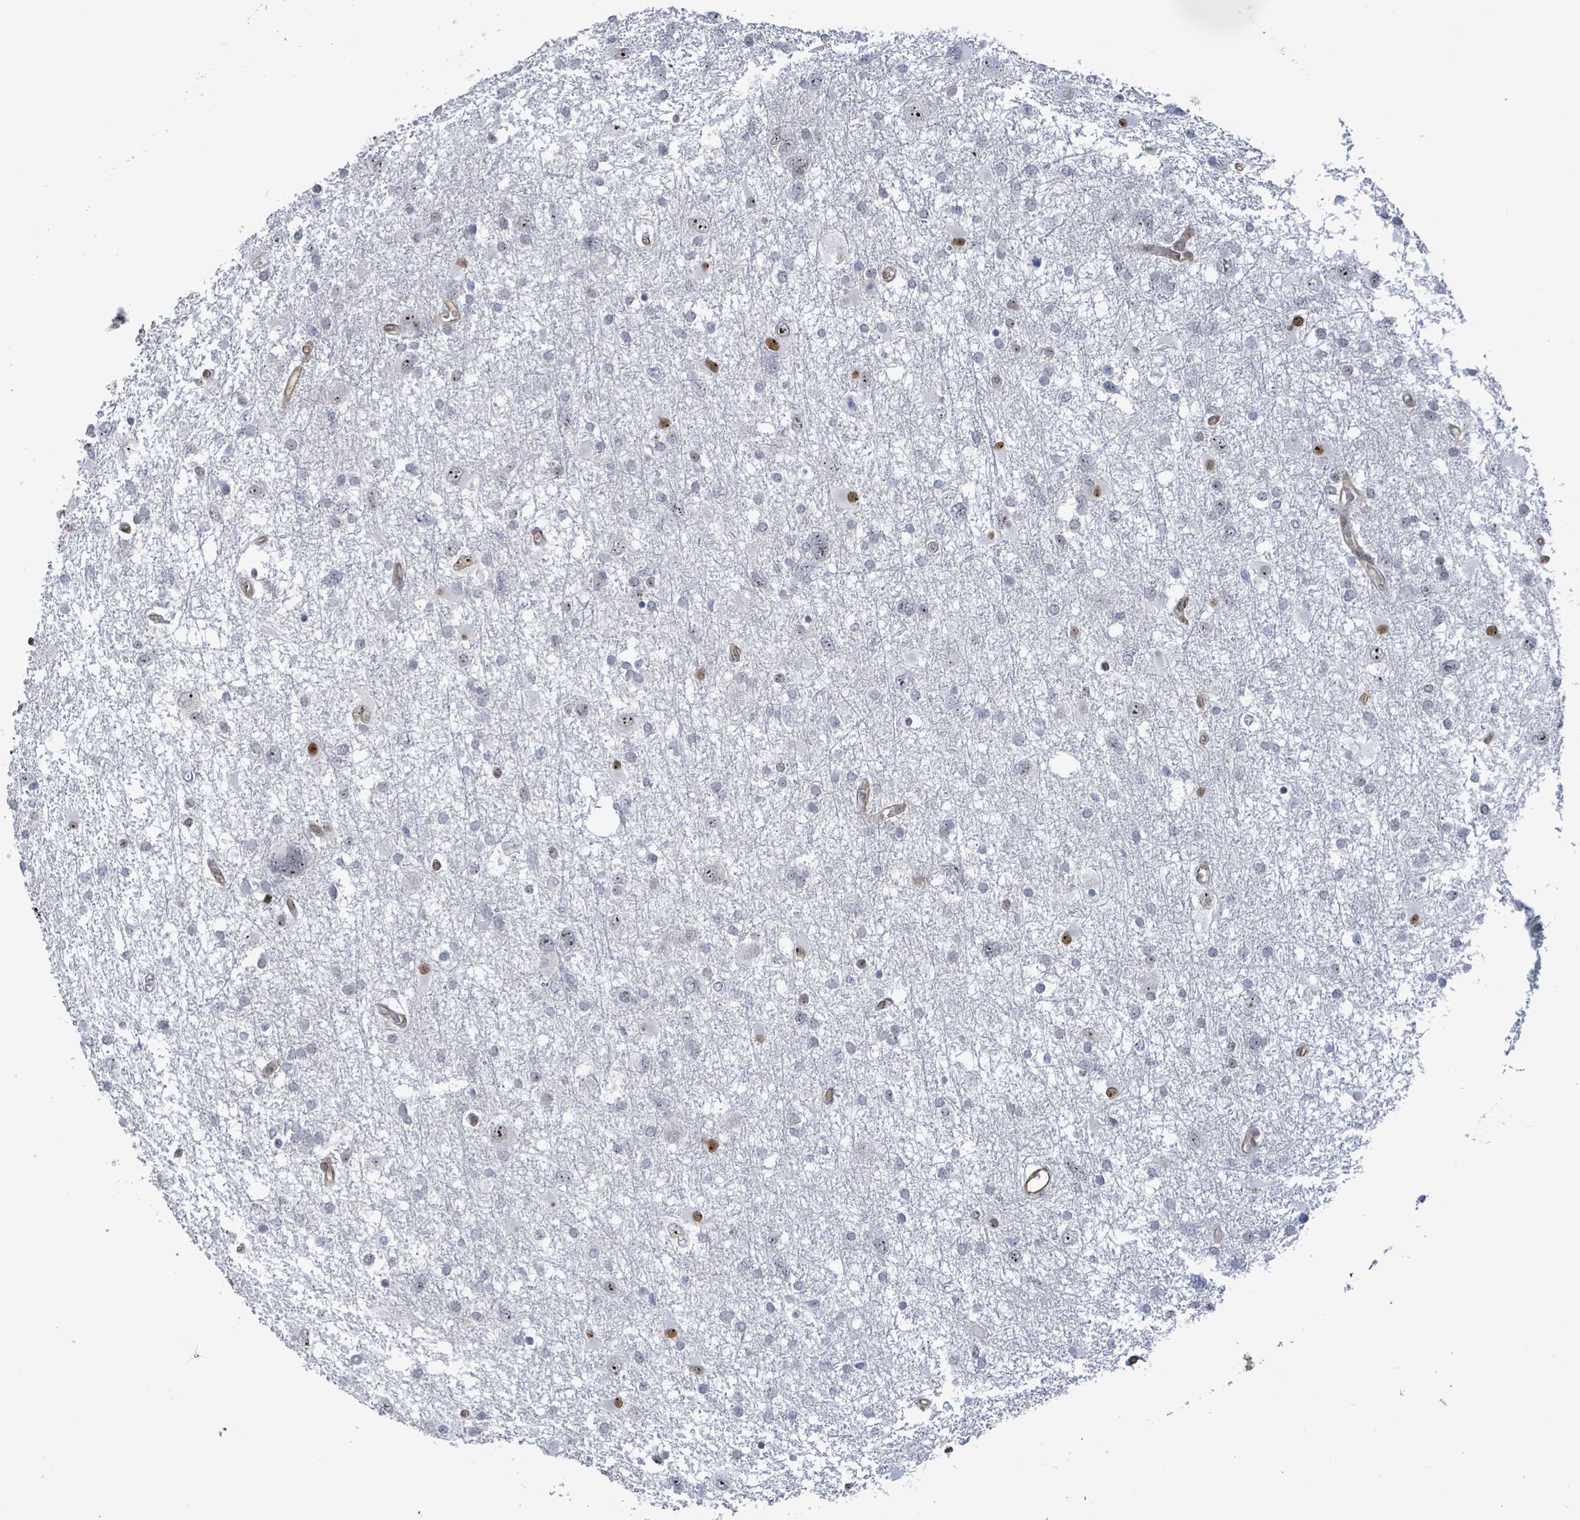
{"staining": {"intensity": "moderate", "quantity": "<25%", "location": "nuclear"}, "tissue": "glioma", "cell_type": "Tumor cells", "image_type": "cancer", "snomed": [{"axis": "morphology", "description": "Glioma, malignant, High grade"}, {"axis": "topography", "description": "Brain"}], "caption": "Protein expression analysis of human malignant glioma (high-grade) reveals moderate nuclear expression in about <25% of tumor cells.", "gene": "RRN3", "patient": {"sex": "male", "age": 61}}